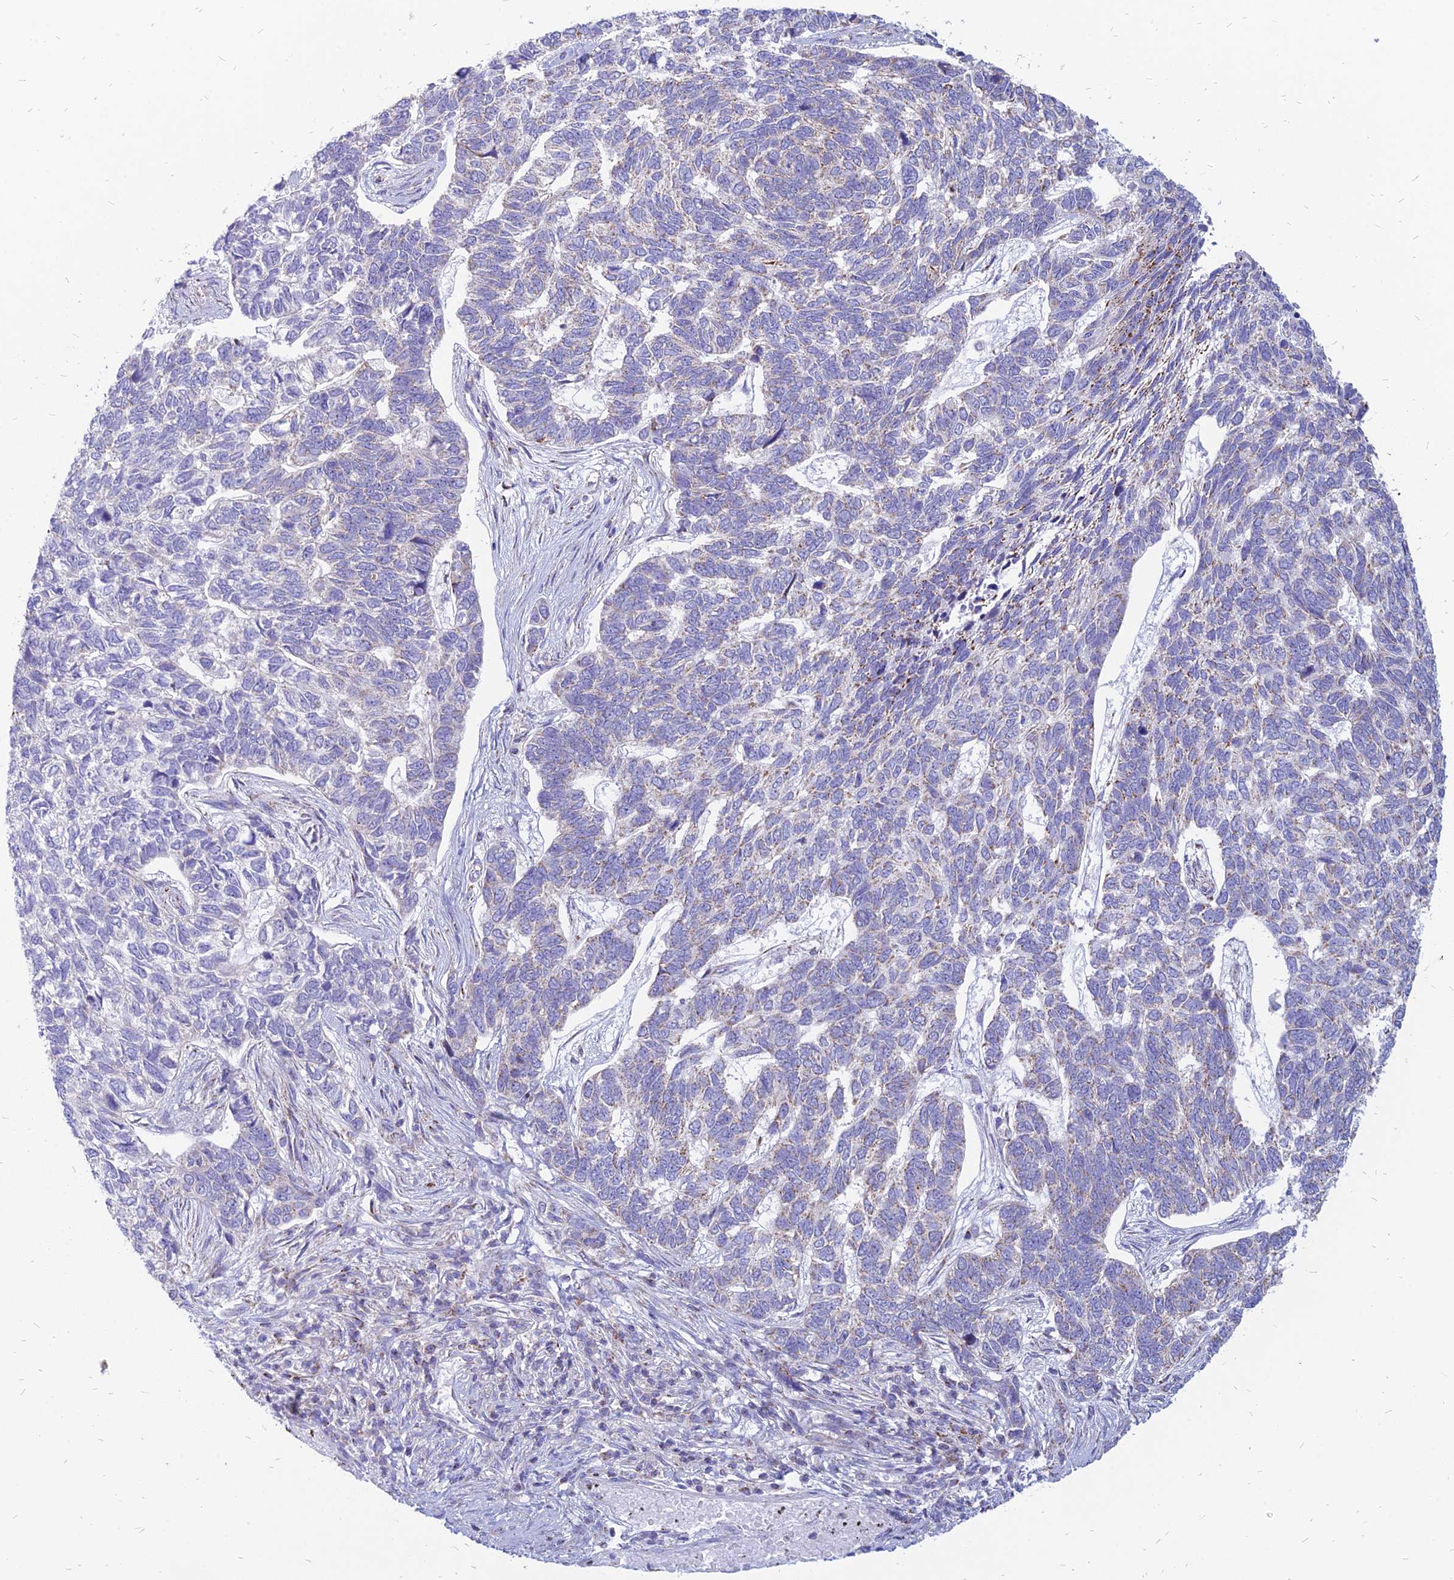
{"staining": {"intensity": "weak", "quantity": "<25%", "location": "cytoplasmic/membranous"}, "tissue": "skin cancer", "cell_type": "Tumor cells", "image_type": "cancer", "snomed": [{"axis": "morphology", "description": "Basal cell carcinoma"}, {"axis": "topography", "description": "Skin"}], "caption": "A photomicrograph of skin basal cell carcinoma stained for a protein shows no brown staining in tumor cells. The staining is performed using DAB brown chromogen with nuclei counter-stained in using hematoxylin.", "gene": "PACC1", "patient": {"sex": "female", "age": 65}}